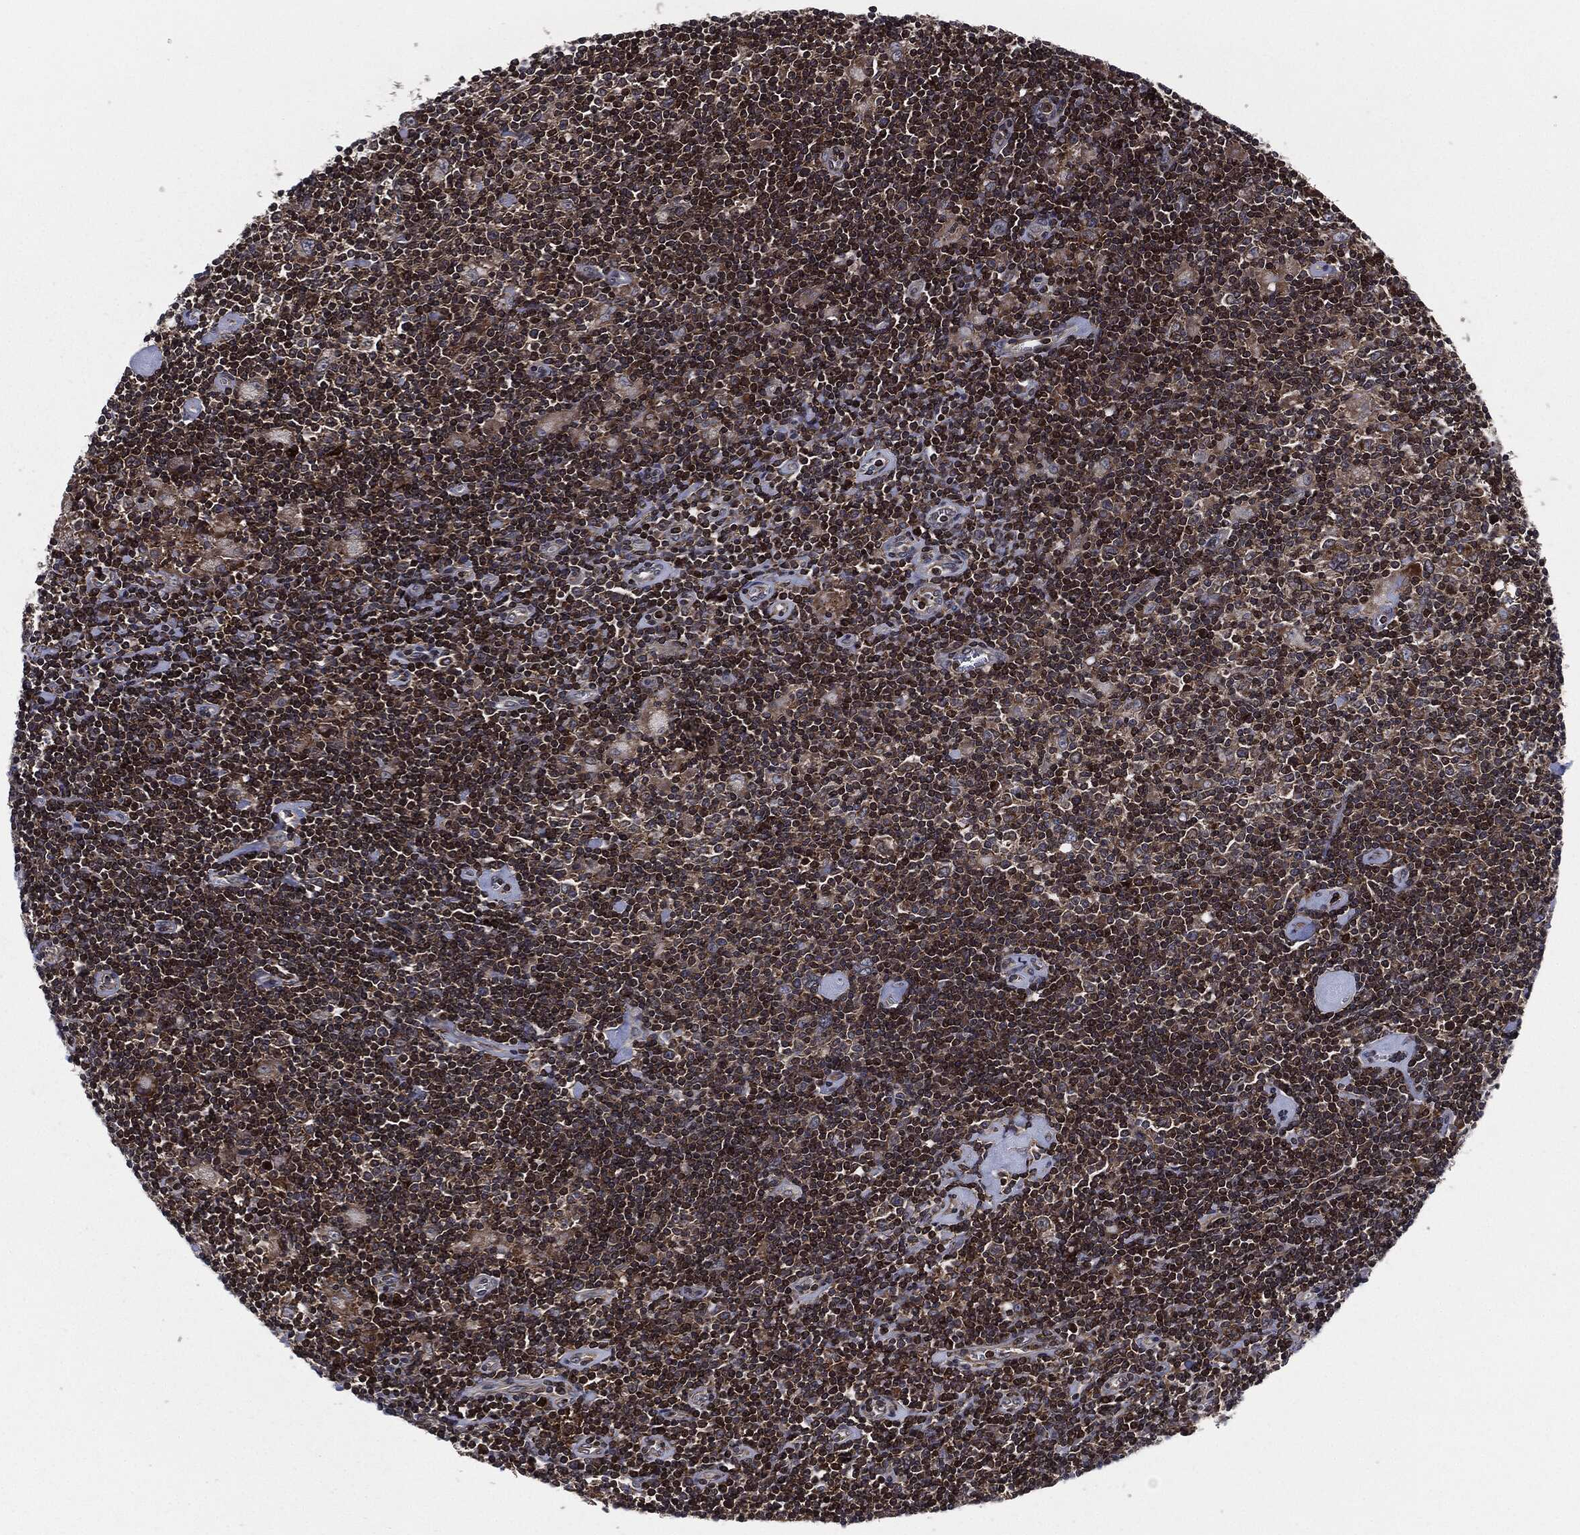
{"staining": {"intensity": "weak", "quantity": ">75%", "location": "cytoplasmic/membranous"}, "tissue": "lymphoma", "cell_type": "Tumor cells", "image_type": "cancer", "snomed": [{"axis": "morphology", "description": "Hodgkin's disease, NOS"}, {"axis": "topography", "description": "Lymph node"}], "caption": "There is low levels of weak cytoplasmic/membranous expression in tumor cells of lymphoma, as demonstrated by immunohistochemical staining (brown color).", "gene": "UBR1", "patient": {"sex": "male", "age": 40}}